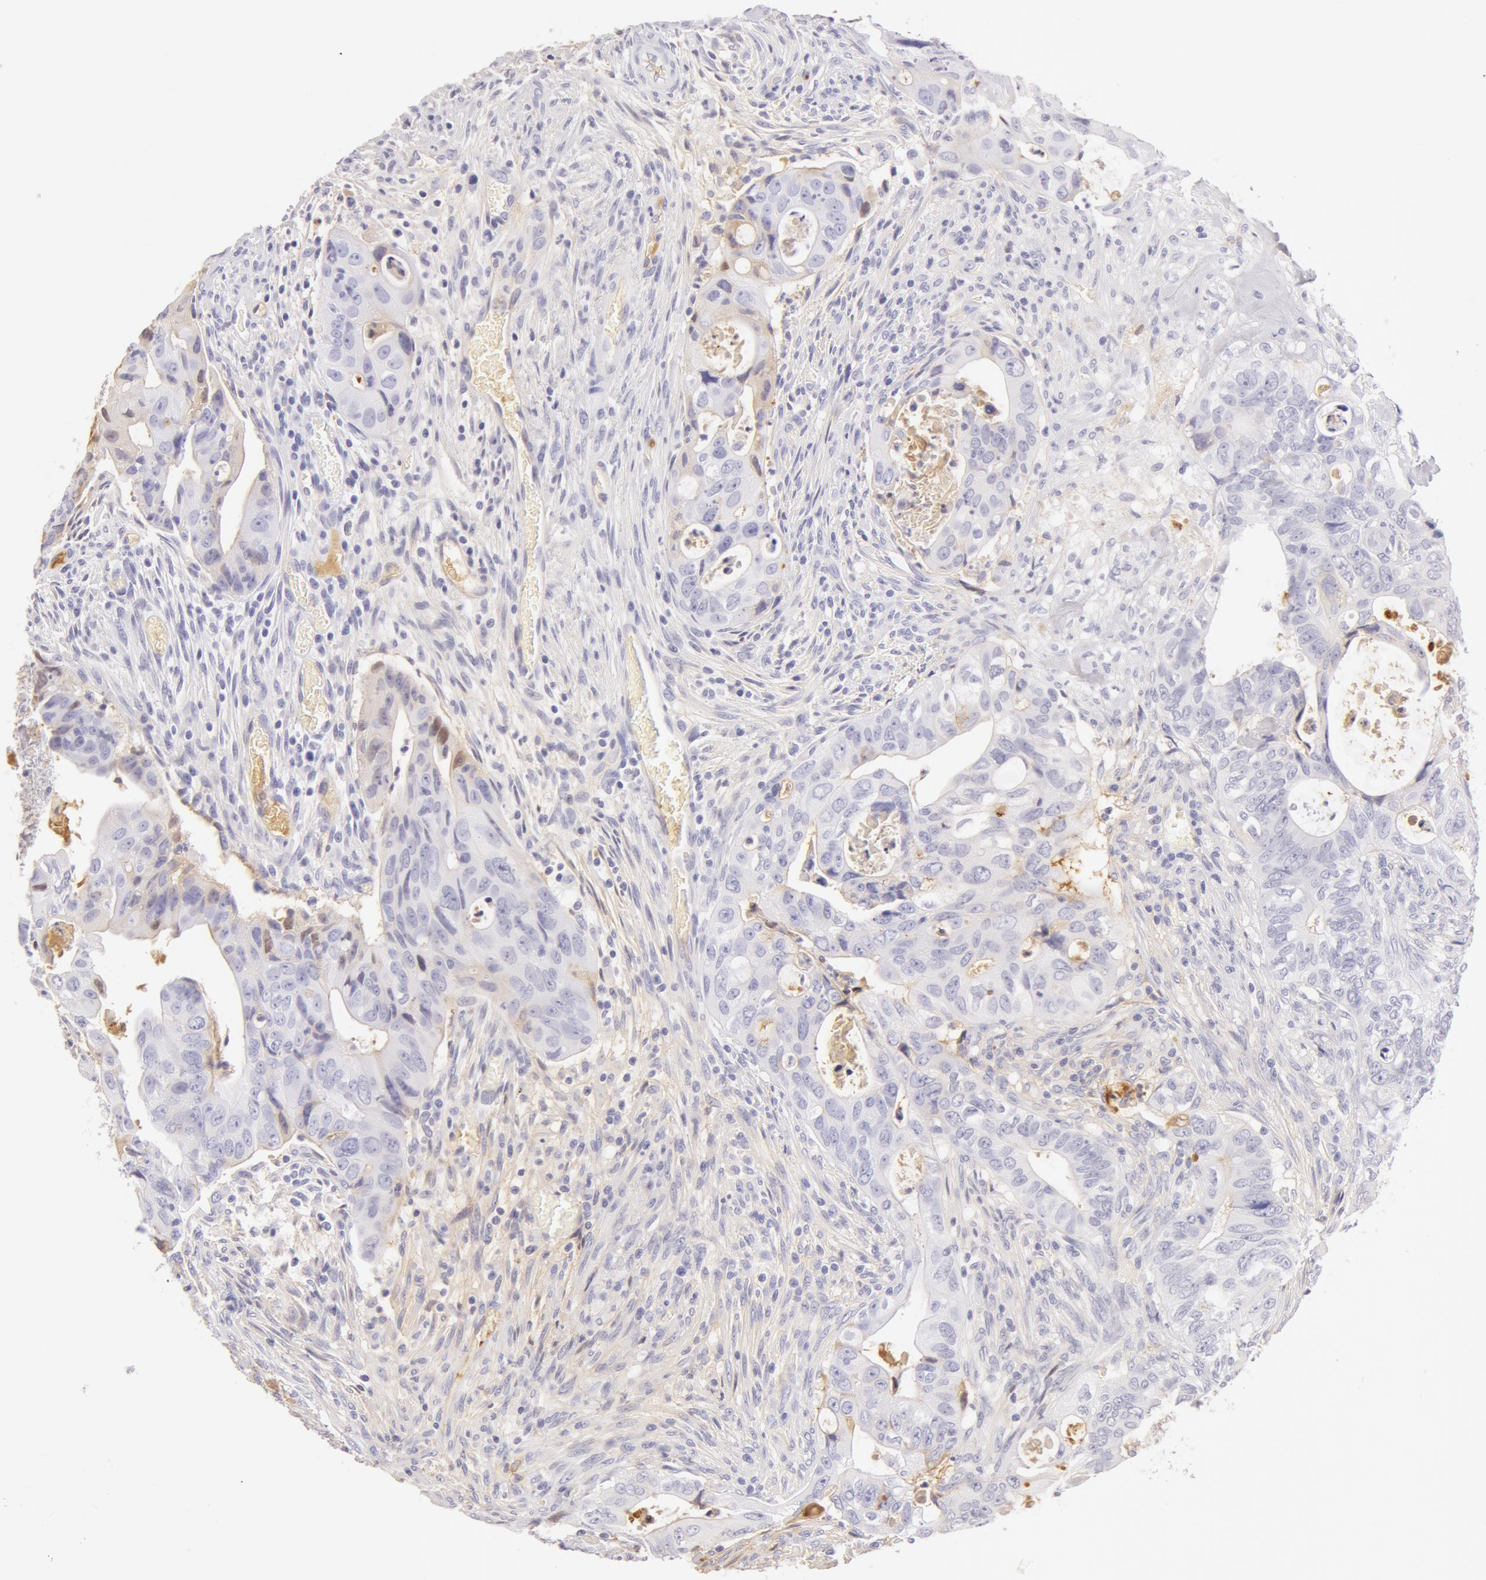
{"staining": {"intensity": "negative", "quantity": "none", "location": "none"}, "tissue": "colorectal cancer", "cell_type": "Tumor cells", "image_type": "cancer", "snomed": [{"axis": "morphology", "description": "Adenocarcinoma, NOS"}, {"axis": "topography", "description": "Rectum"}], "caption": "Immunohistochemistry image of colorectal adenocarcinoma stained for a protein (brown), which displays no staining in tumor cells.", "gene": "AHSG", "patient": {"sex": "female", "age": 57}}